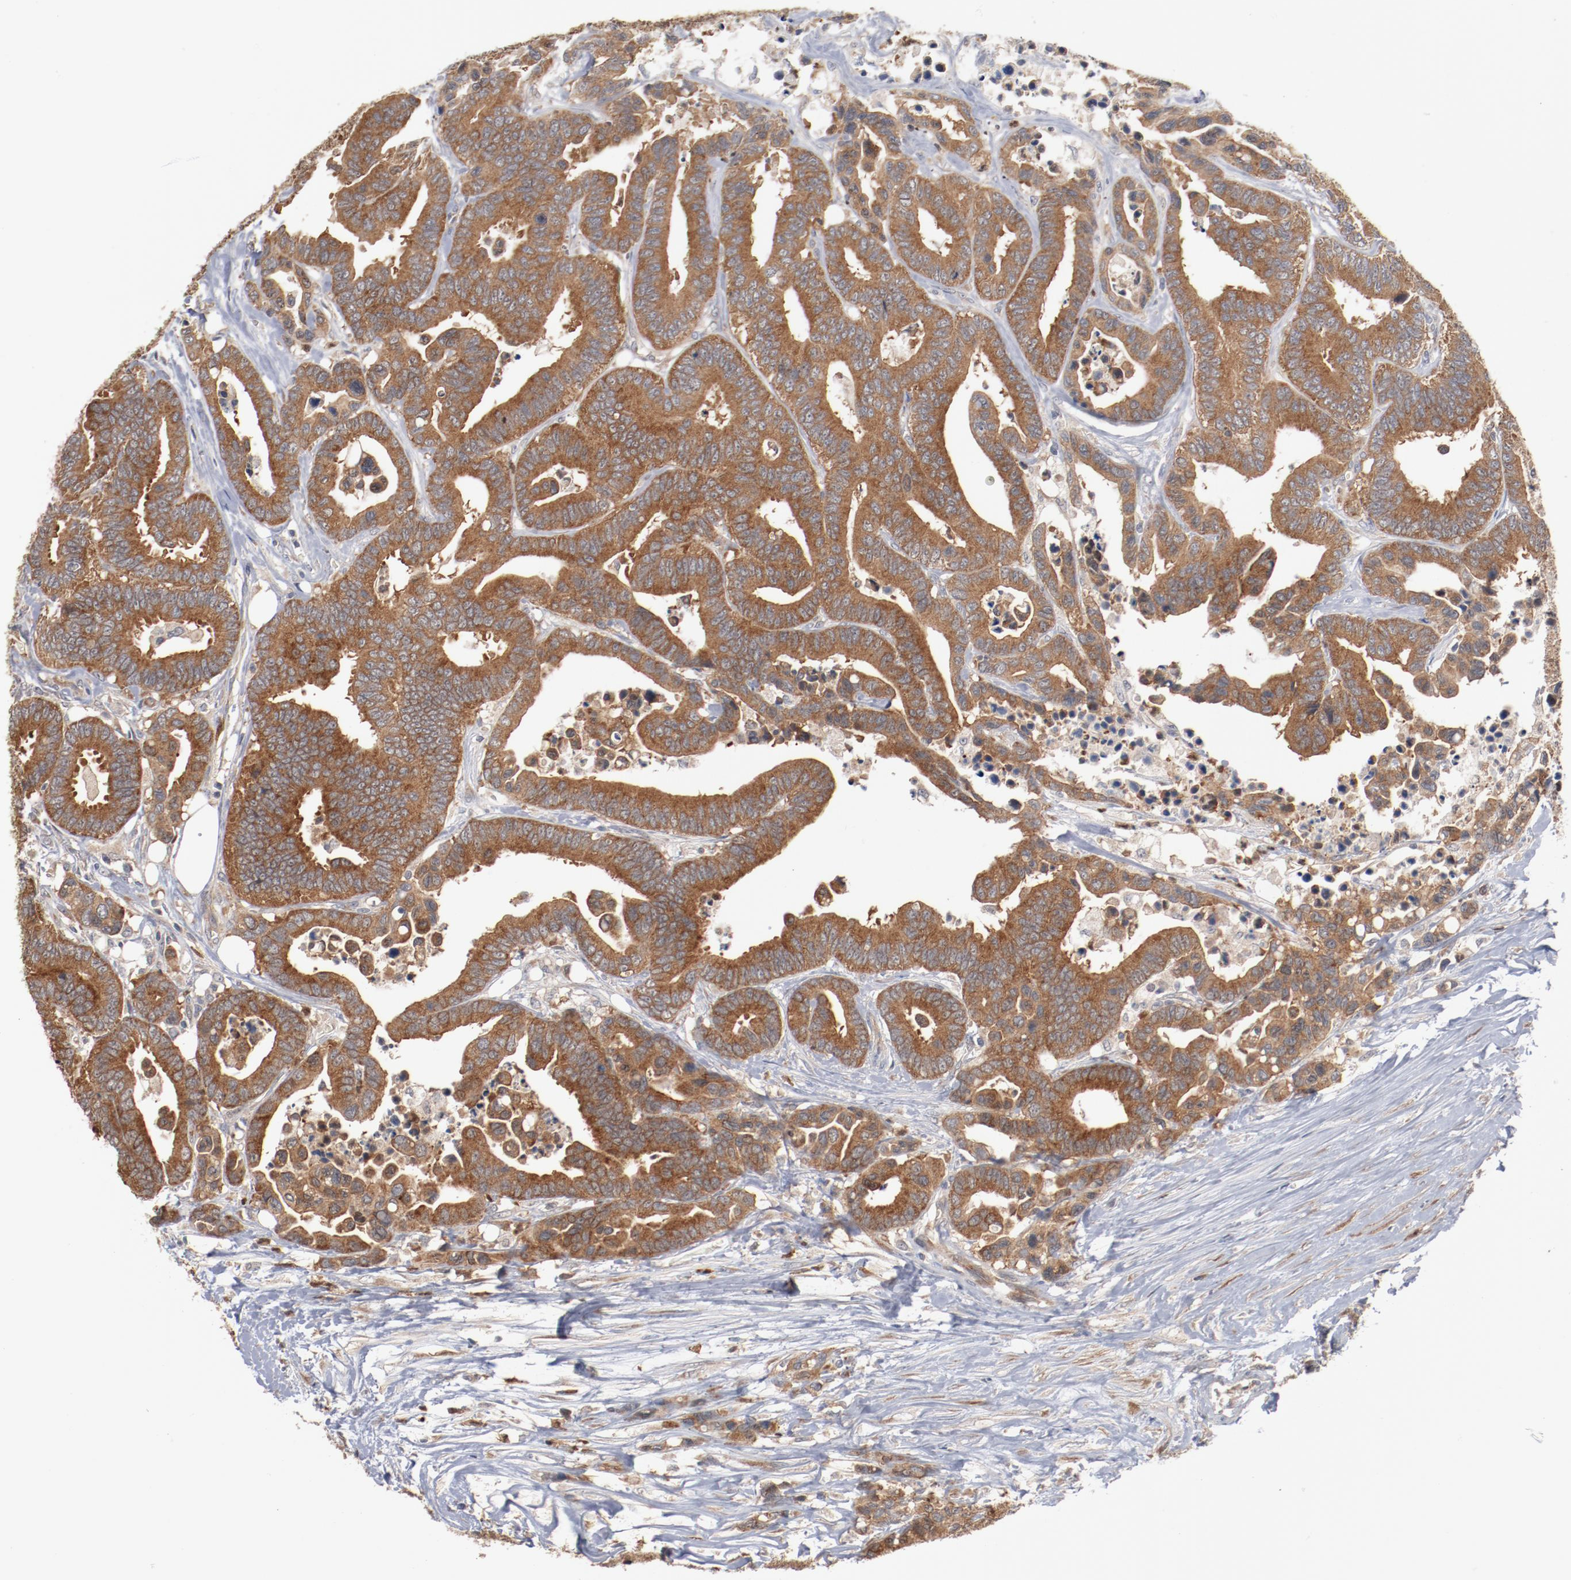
{"staining": {"intensity": "moderate", "quantity": ">75%", "location": "cytoplasmic/membranous"}, "tissue": "colorectal cancer", "cell_type": "Tumor cells", "image_type": "cancer", "snomed": [{"axis": "morphology", "description": "Adenocarcinoma, NOS"}, {"axis": "topography", "description": "Colon"}], "caption": "High-magnification brightfield microscopy of colorectal cancer stained with DAB (3,3'-diaminobenzidine) (brown) and counterstained with hematoxylin (blue). tumor cells exhibit moderate cytoplasmic/membranous positivity is appreciated in approximately>75% of cells.", "gene": "RNASE11", "patient": {"sex": "male", "age": 82}}